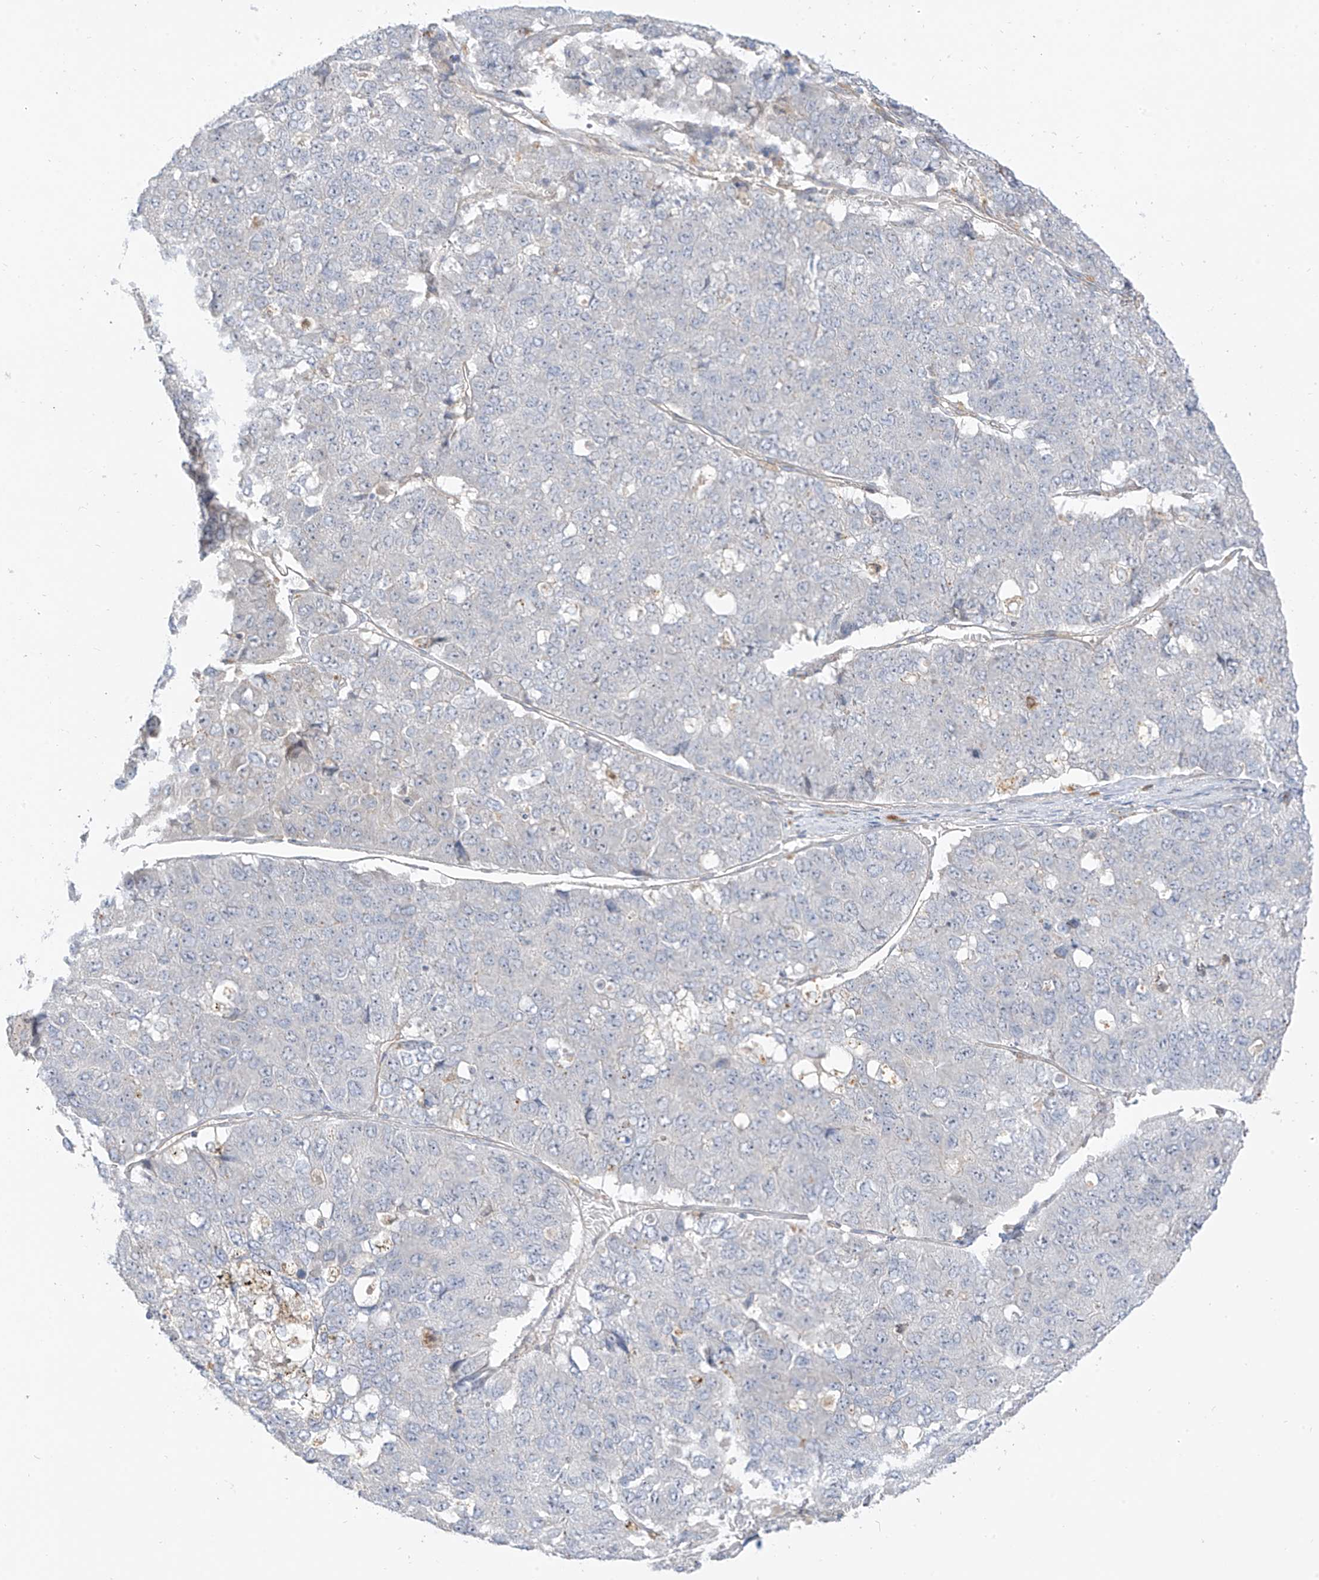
{"staining": {"intensity": "negative", "quantity": "none", "location": "none"}, "tissue": "pancreatic cancer", "cell_type": "Tumor cells", "image_type": "cancer", "snomed": [{"axis": "morphology", "description": "Adenocarcinoma, NOS"}, {"axis": "topography", "description": "Pancreas"}], "caption": "DAB (3,3'-diaminobenzidine) immunohistochemical staining of human pancreatic cancer (adenocarcinoma) exhibits no significant positivity in tumor cells.", "gene": "C2orf42", "patient": {"sex": "male", "age": 50}}